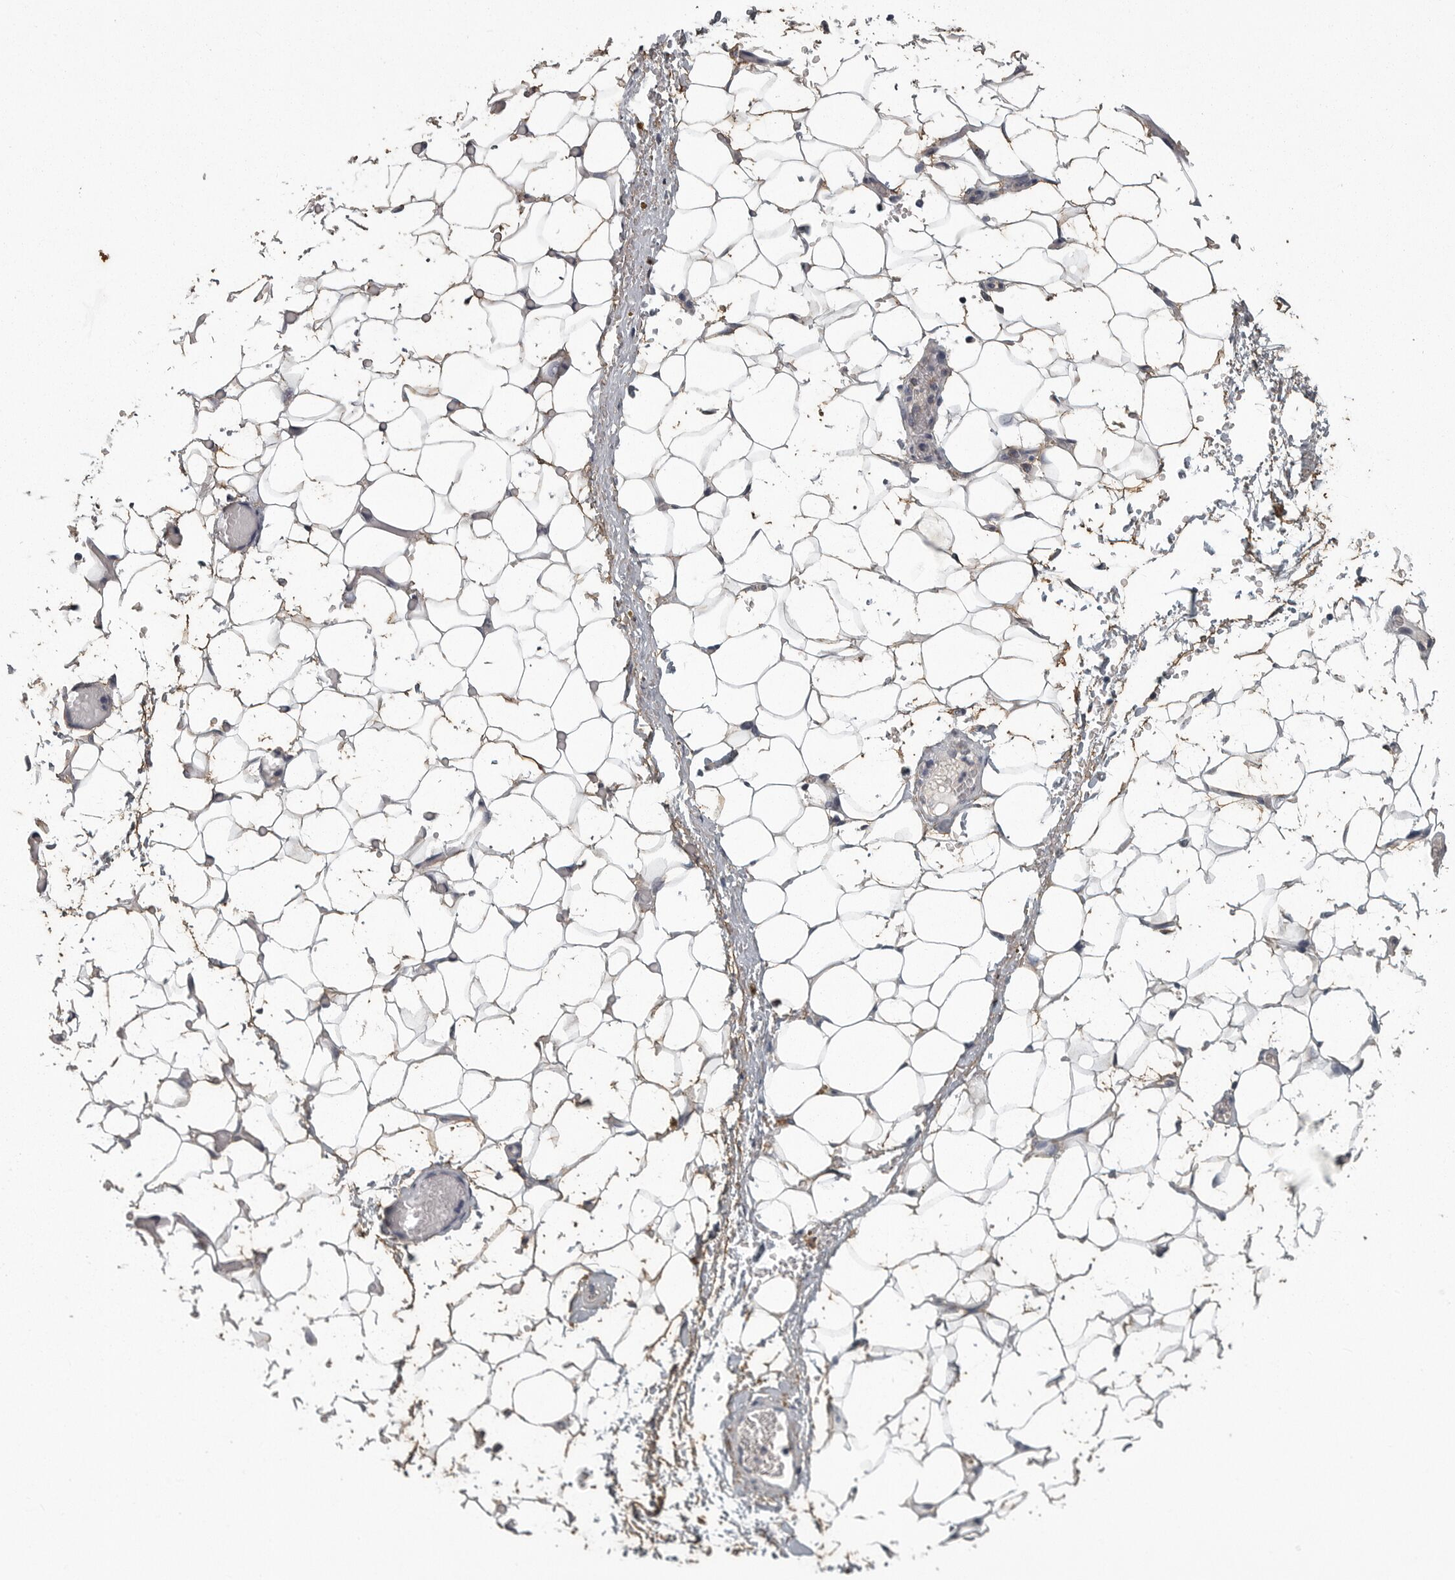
{"staining": {"intensity": "moderate", "quantity": "25%-75%", "location": "cytoplasmic/membranous"}, "tissue": "adipose tissue", "cell_type": "Adipocytes", "image_type": "normal", "snomed": [{"axis": "morphology", "description": "Normal tissue, NOS"}, {"axis": "topography", "description": "Kidney"}, {"axis": "topography", "description": "Peripheral nerve tissue"}], "caption": "Immunohistochemical staining of benign adipose tissue demonstrates 25%-75% levels of moderate cytoplasmic/membranous protein positivity in approximately 25%-75% of adipocytes. Immunohistochemistry stains the protein of interest in brown and the nuclei are stained blue.", "gene": "FRK", "patient": {"sex": "male", "age": 7}}